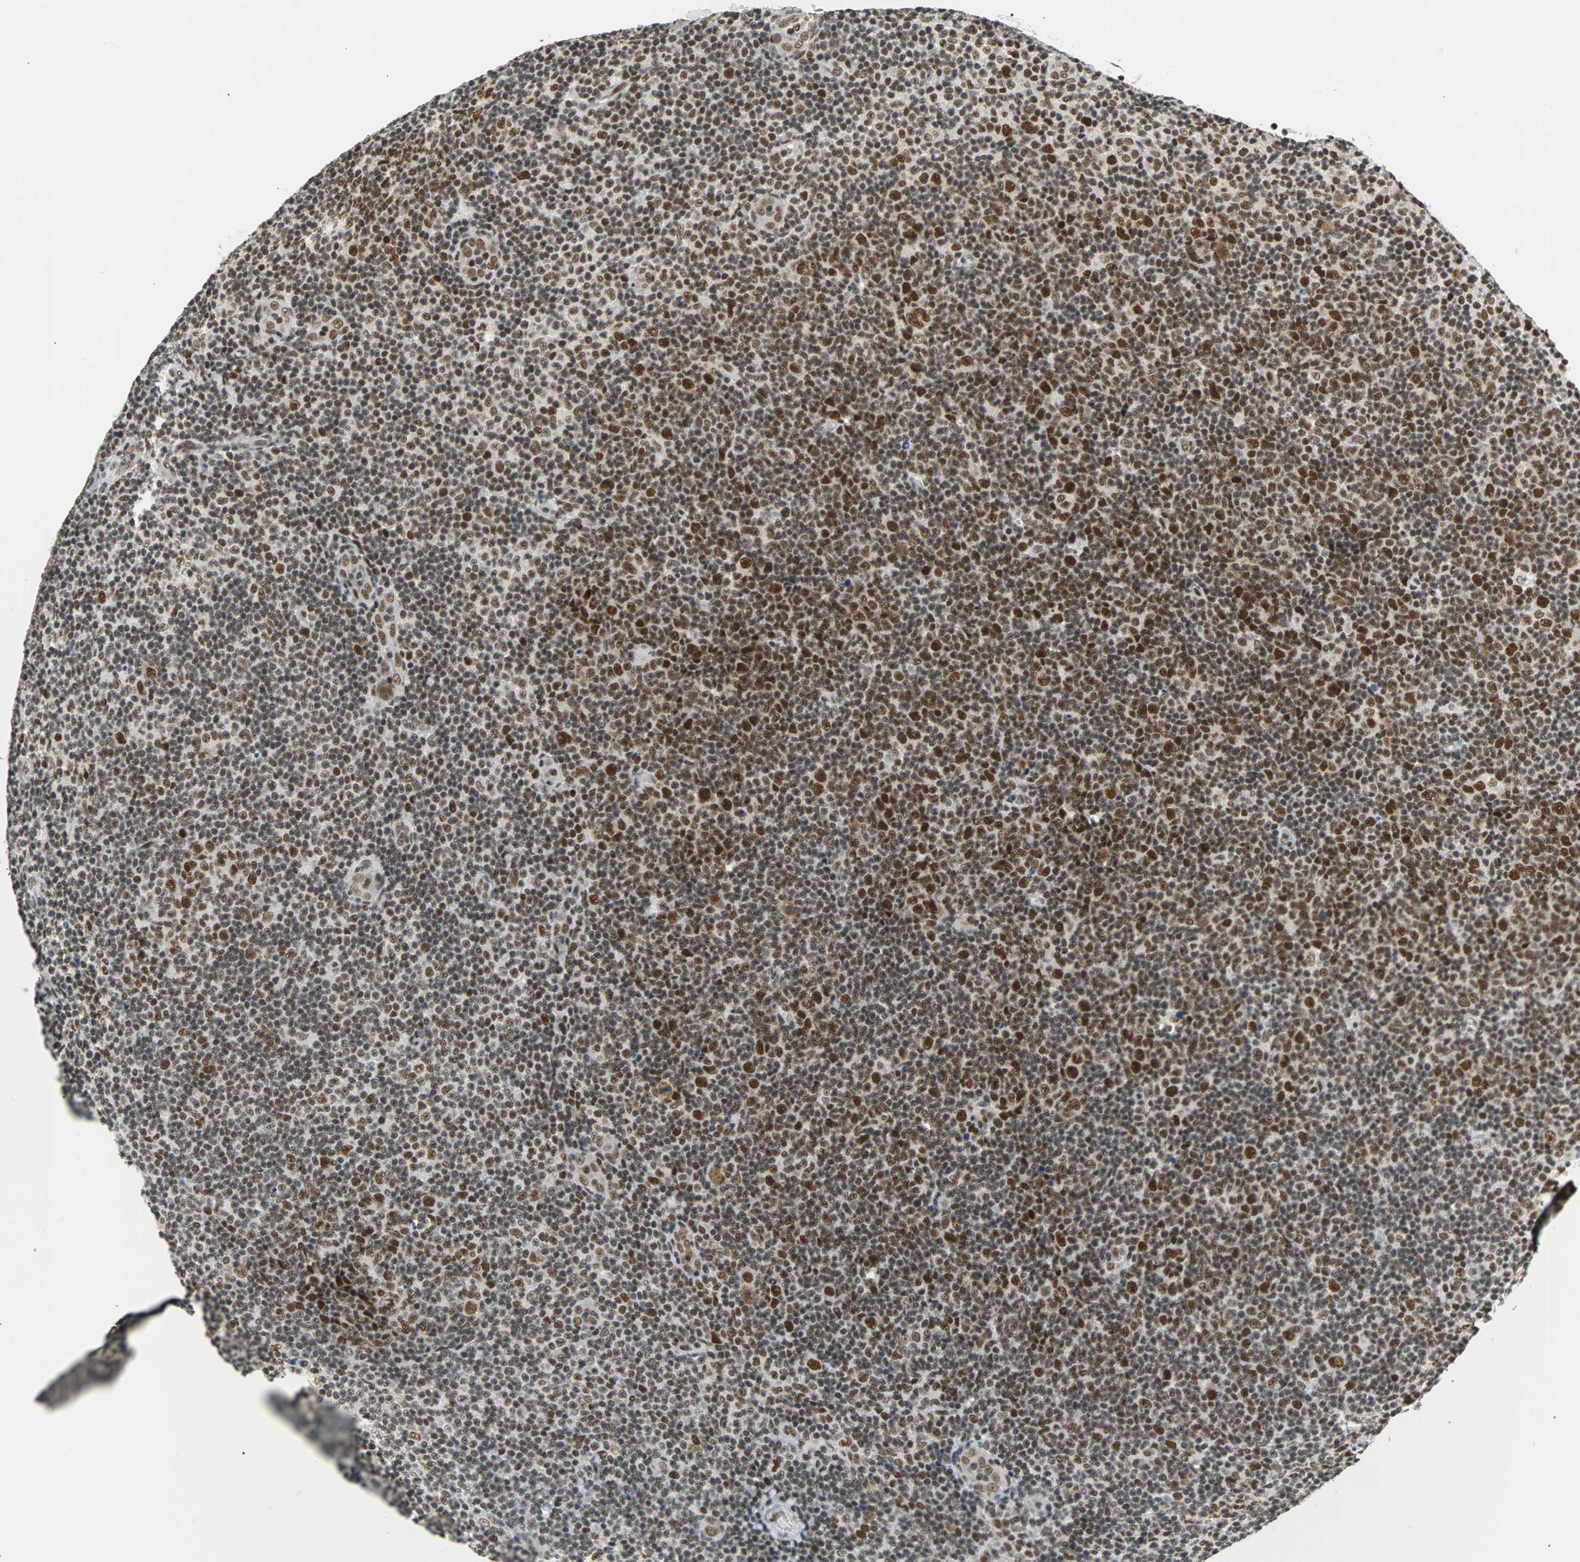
{"staining": {"intensity": "strong", "quantity": ">75%", "location": "nuclear"}, "tissue": "lymphoma", "cell_type": "Tumor cells", "image_type": "cancer", "snomed": [{"axis": "morphology", "description": "Malignant lymphoma, non-Hodgkin's type, Low grade"}, {"axis": "topography", "description": "Lymph node"}], "caption": "The image displays a brown stain indicating the presence of a protein in the nuclear of tumor cells in lymphoma.", "gene": "GATAD2A", "patient": {"sex": "male", "age": 83}}